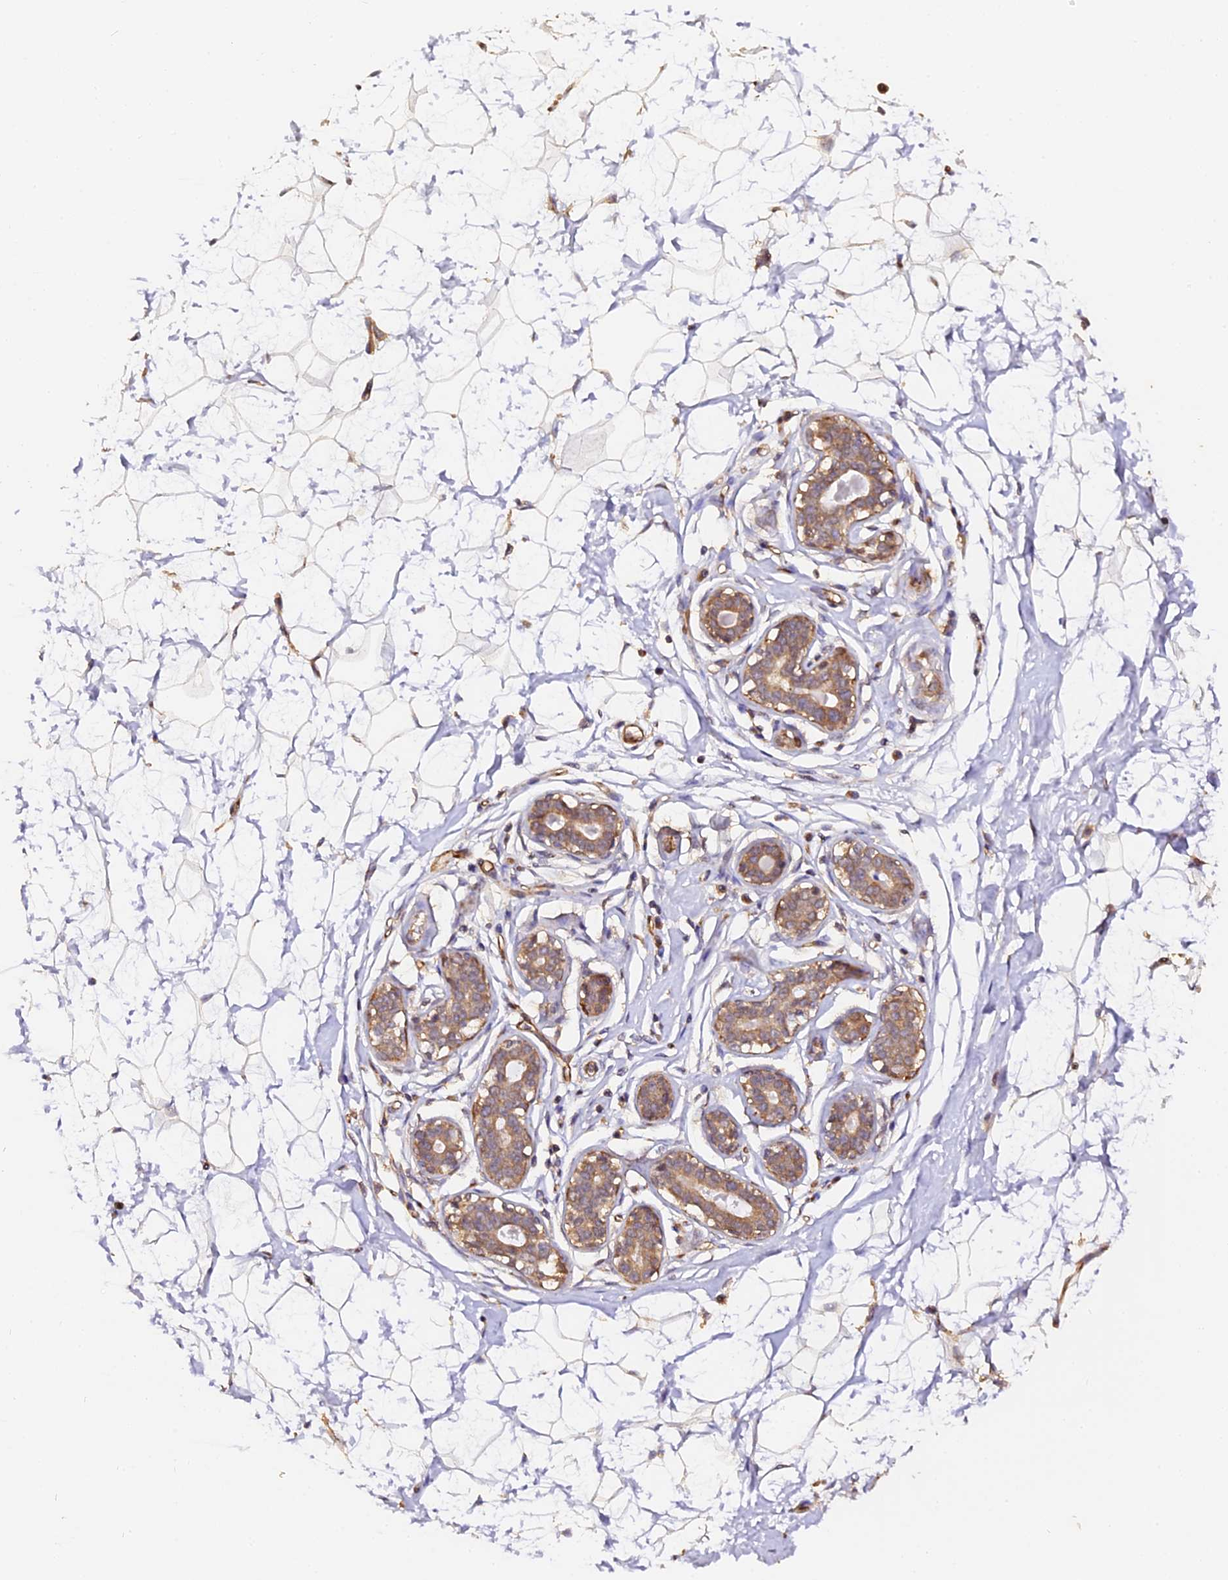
{"staining": {"intensity": "moderate", "quantity": ">75%", "location": "cytoplasmic/membranous"}, "tissue": "breast", "cell_type": "Adipocytes", "image_type": "normal", "snomed": [{"axis": "morphology", "description": "Normal tissue, NOS"}, {"axis": "morphology", "description": "Adenoma, NOS"}, {"axis": "topography", "description": "Breast"}], "caption": "Protein expression analysis of unremarkable breast shows moderate cytoplasmic/membranous expression in about >75% of adipocytes. (IHC, brightfield microscopy, high magnification).", "gene": "TDO2", "patient": {"sex": "female", "age": 23}}